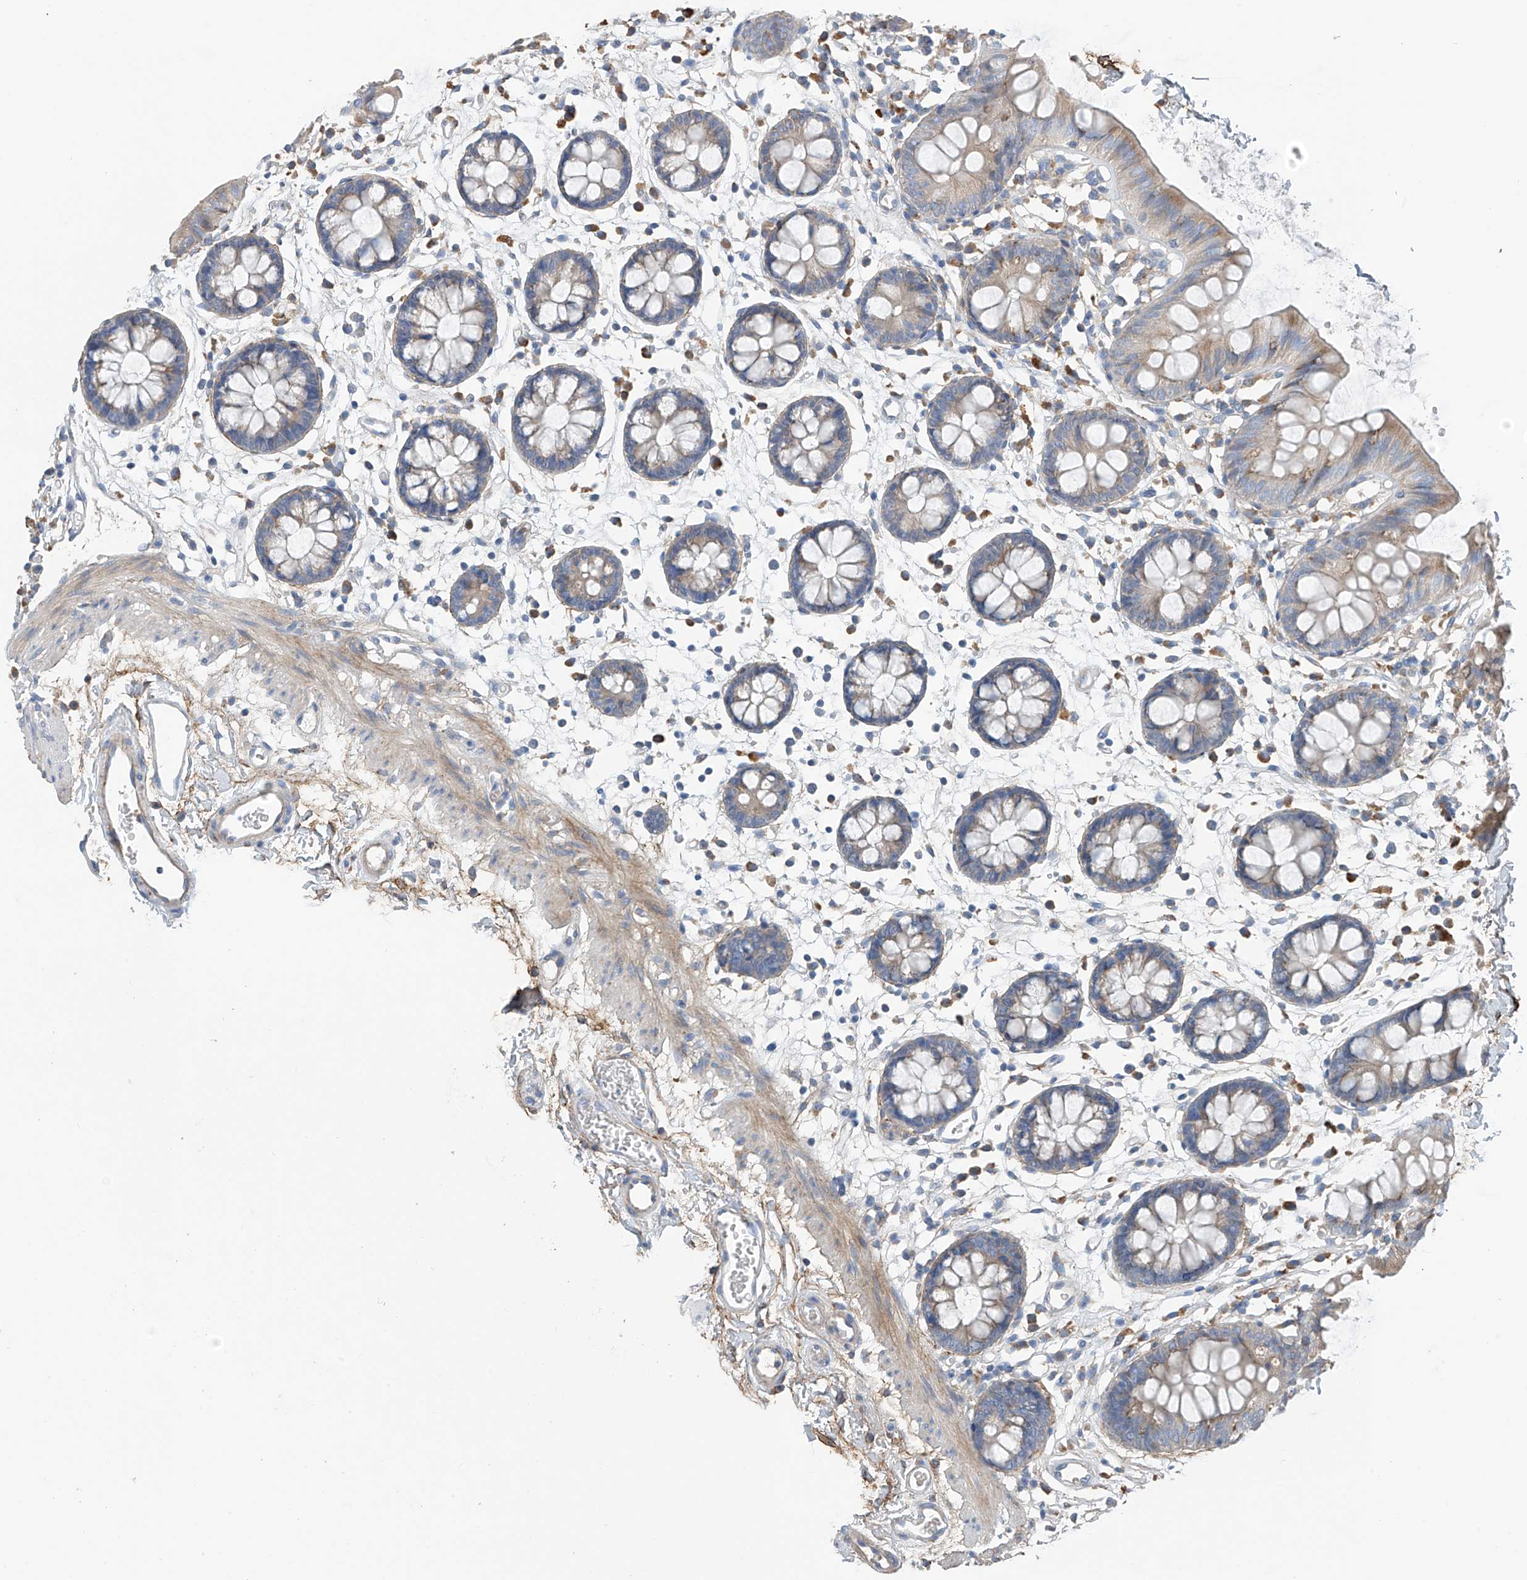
{"staining": {"intensity": "weak", "quantity": "25%-75%", "location": "cytoplasmic/membranous"}, "tissue": "colon", "cell_type": "Endothelial cells", "image_type": "normal", "snomed": [{"axis": "morphology", "description": "Normal tissue, NOS"}, {"axis": "topography", "description": "Colon"}], "caption": "About 25%-75% of endothelial cells in normal human colon show weak cytoplasmic/membranous protein staining as visualized by brown immunohistochemical staining.", "gene": "GALNTL6", "patient": {"sex": "male", "age": 56}}